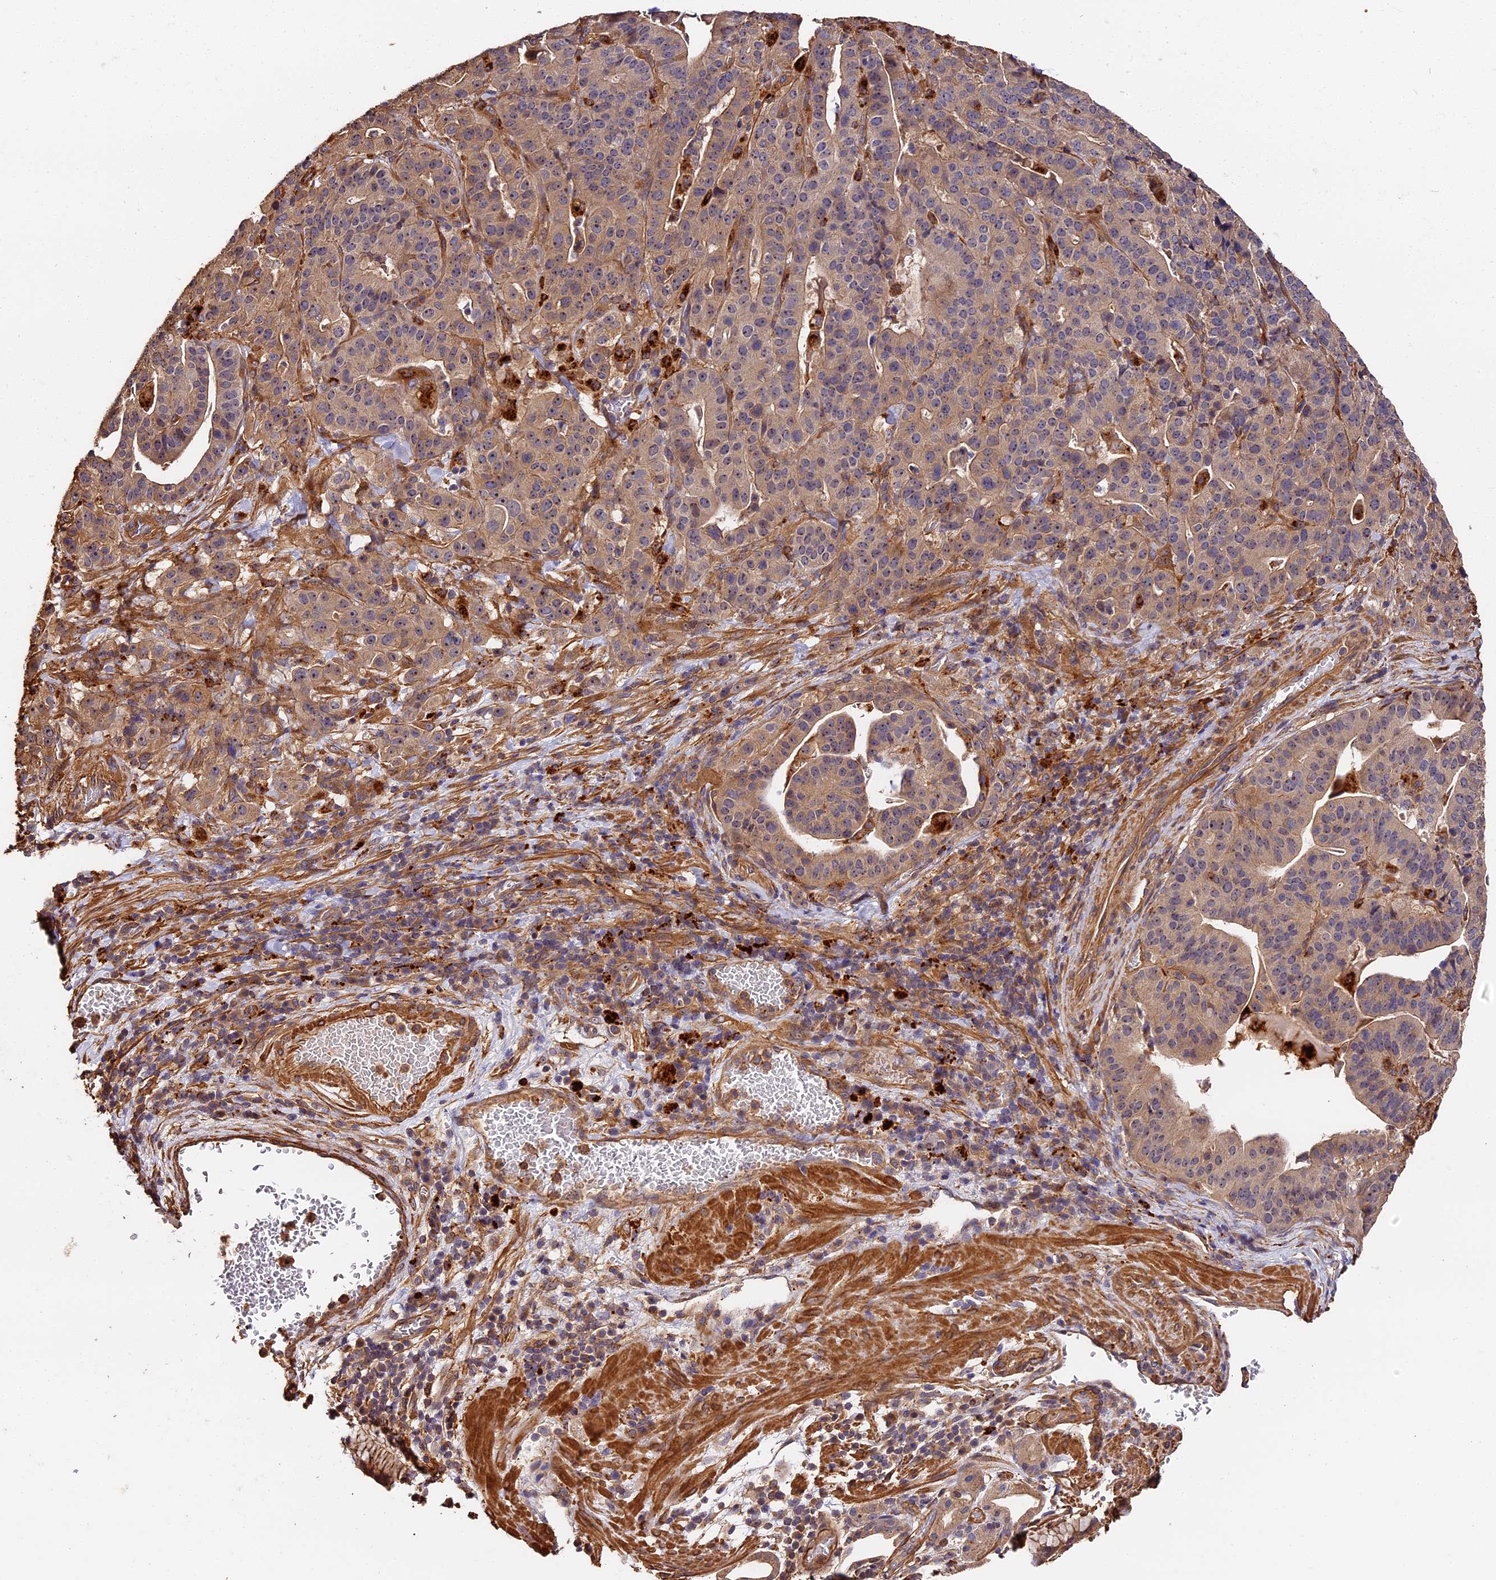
{"staining": {"intensity": "moderate", "quantity": "<25%", "location": "cytoplasmic/membranous"}, "tissue": "stomach cancer", "cell_type": "Tumor cells", "image_type": "cancer", "snomed": [{"axis": "morphology", "description": "Adenocarcinoma, NOS"}, {"axis": "topography", "description": "Stomach"}], "caption": "About <25% of tumor cells in human stomach adenocarcinoma demonstrate moderate cytoplasmic/membranous protein expression as visualized by brown immunohistochemical staining.", "gene": "MMP15", "patient": {"sex": "male", "age": 48}}